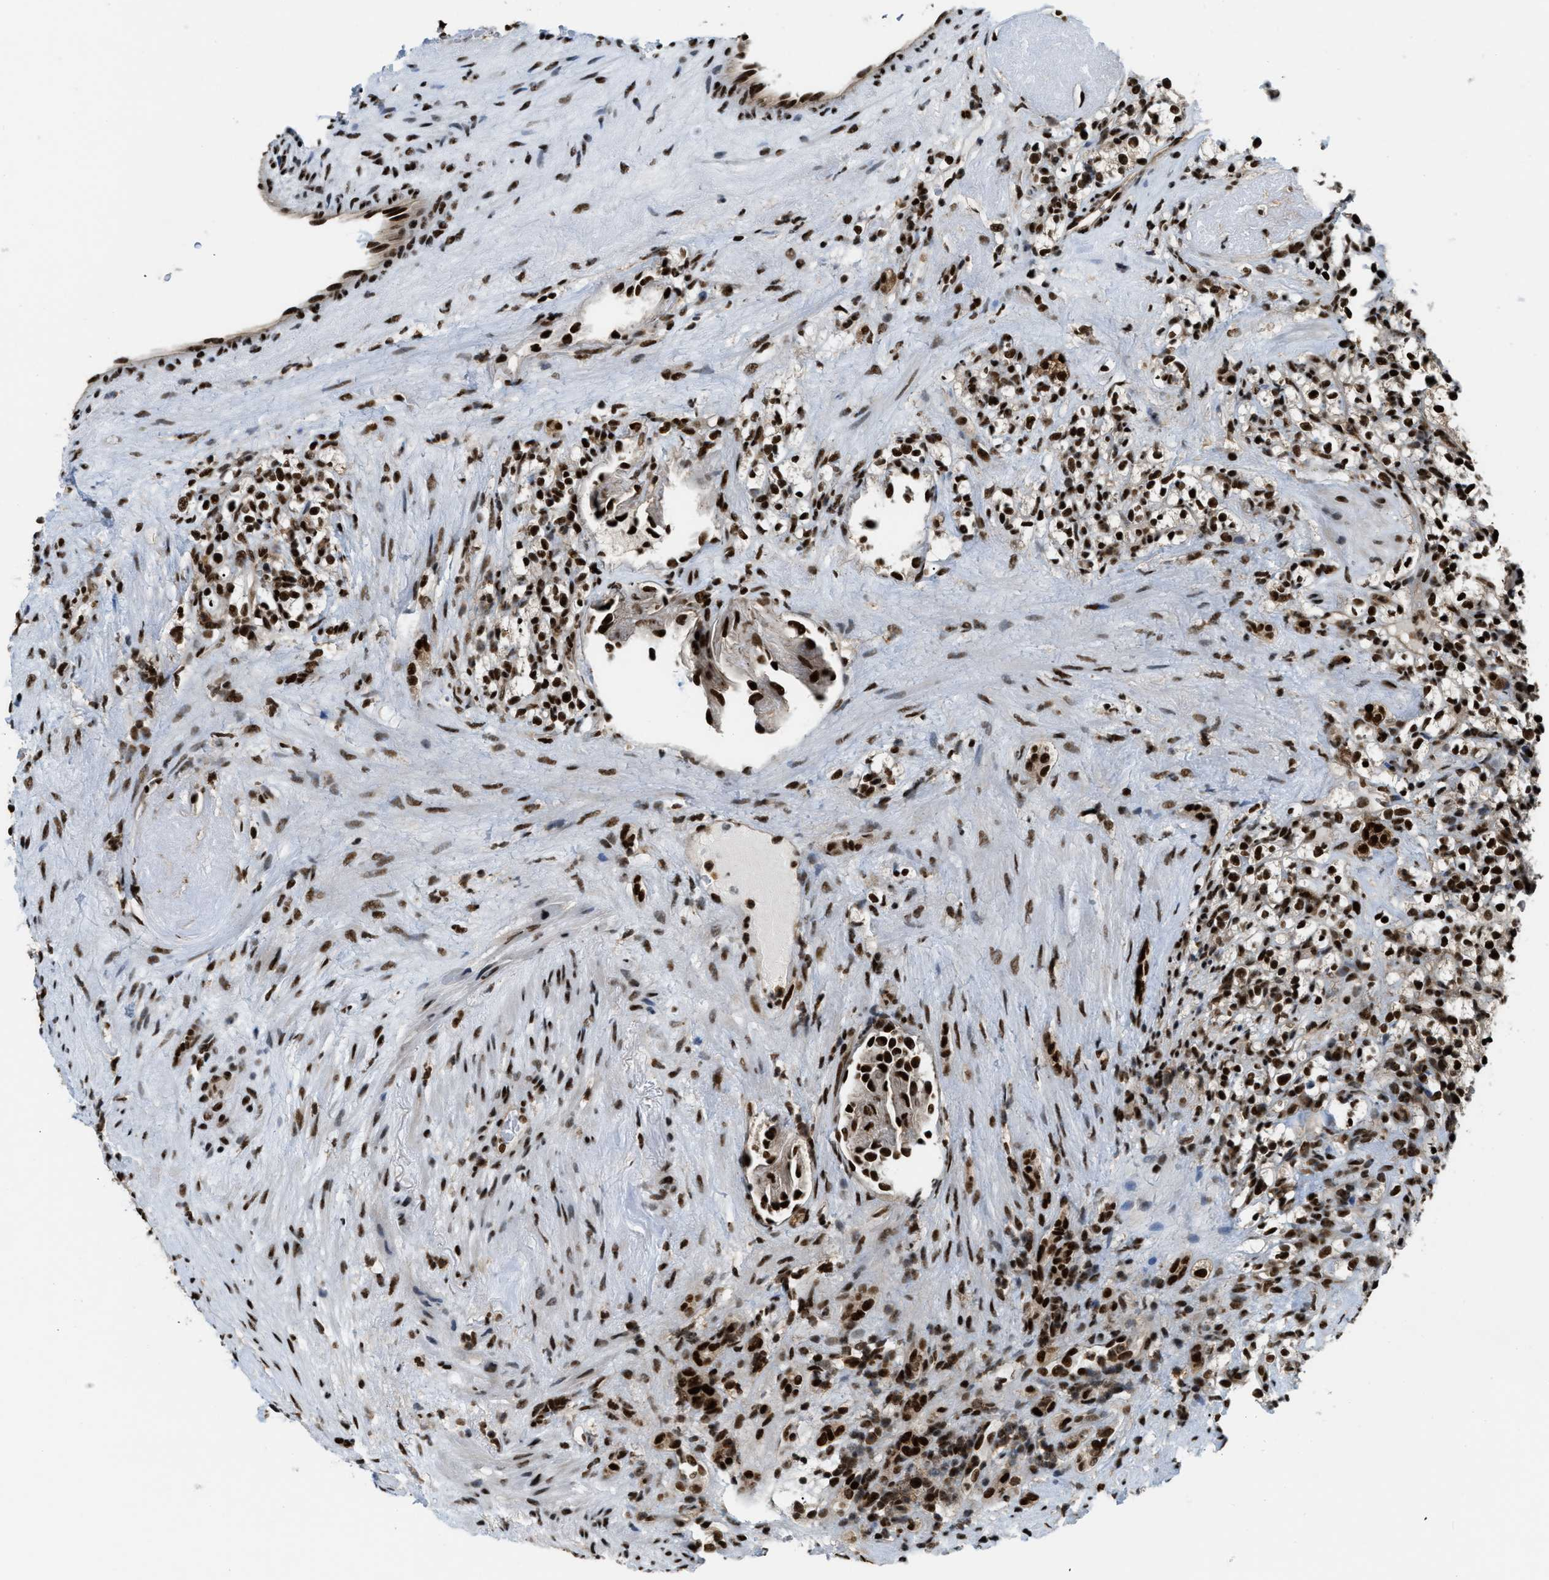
{"staining": {"intensity": "strong", "quantity": ">75%", "location": "nuclear"}, "tissue": "renal cancer", "cell_type": "Tumor cells", "image_type": "cancer", "snomed": [{"axis": "morphology", "description": "Normal tissue, NOS"}, {"axis": "morphology", "description": "Adenocarcinoma, NOS"}, {"axis": "topography", "description": "Kidney"}], "caption": "Strong nuclear protein expression is identified in approximately >75% of tumor cells in renal cancer.", "gene": "NUMA1", "patient": {"sex": "female", "age": 72}}